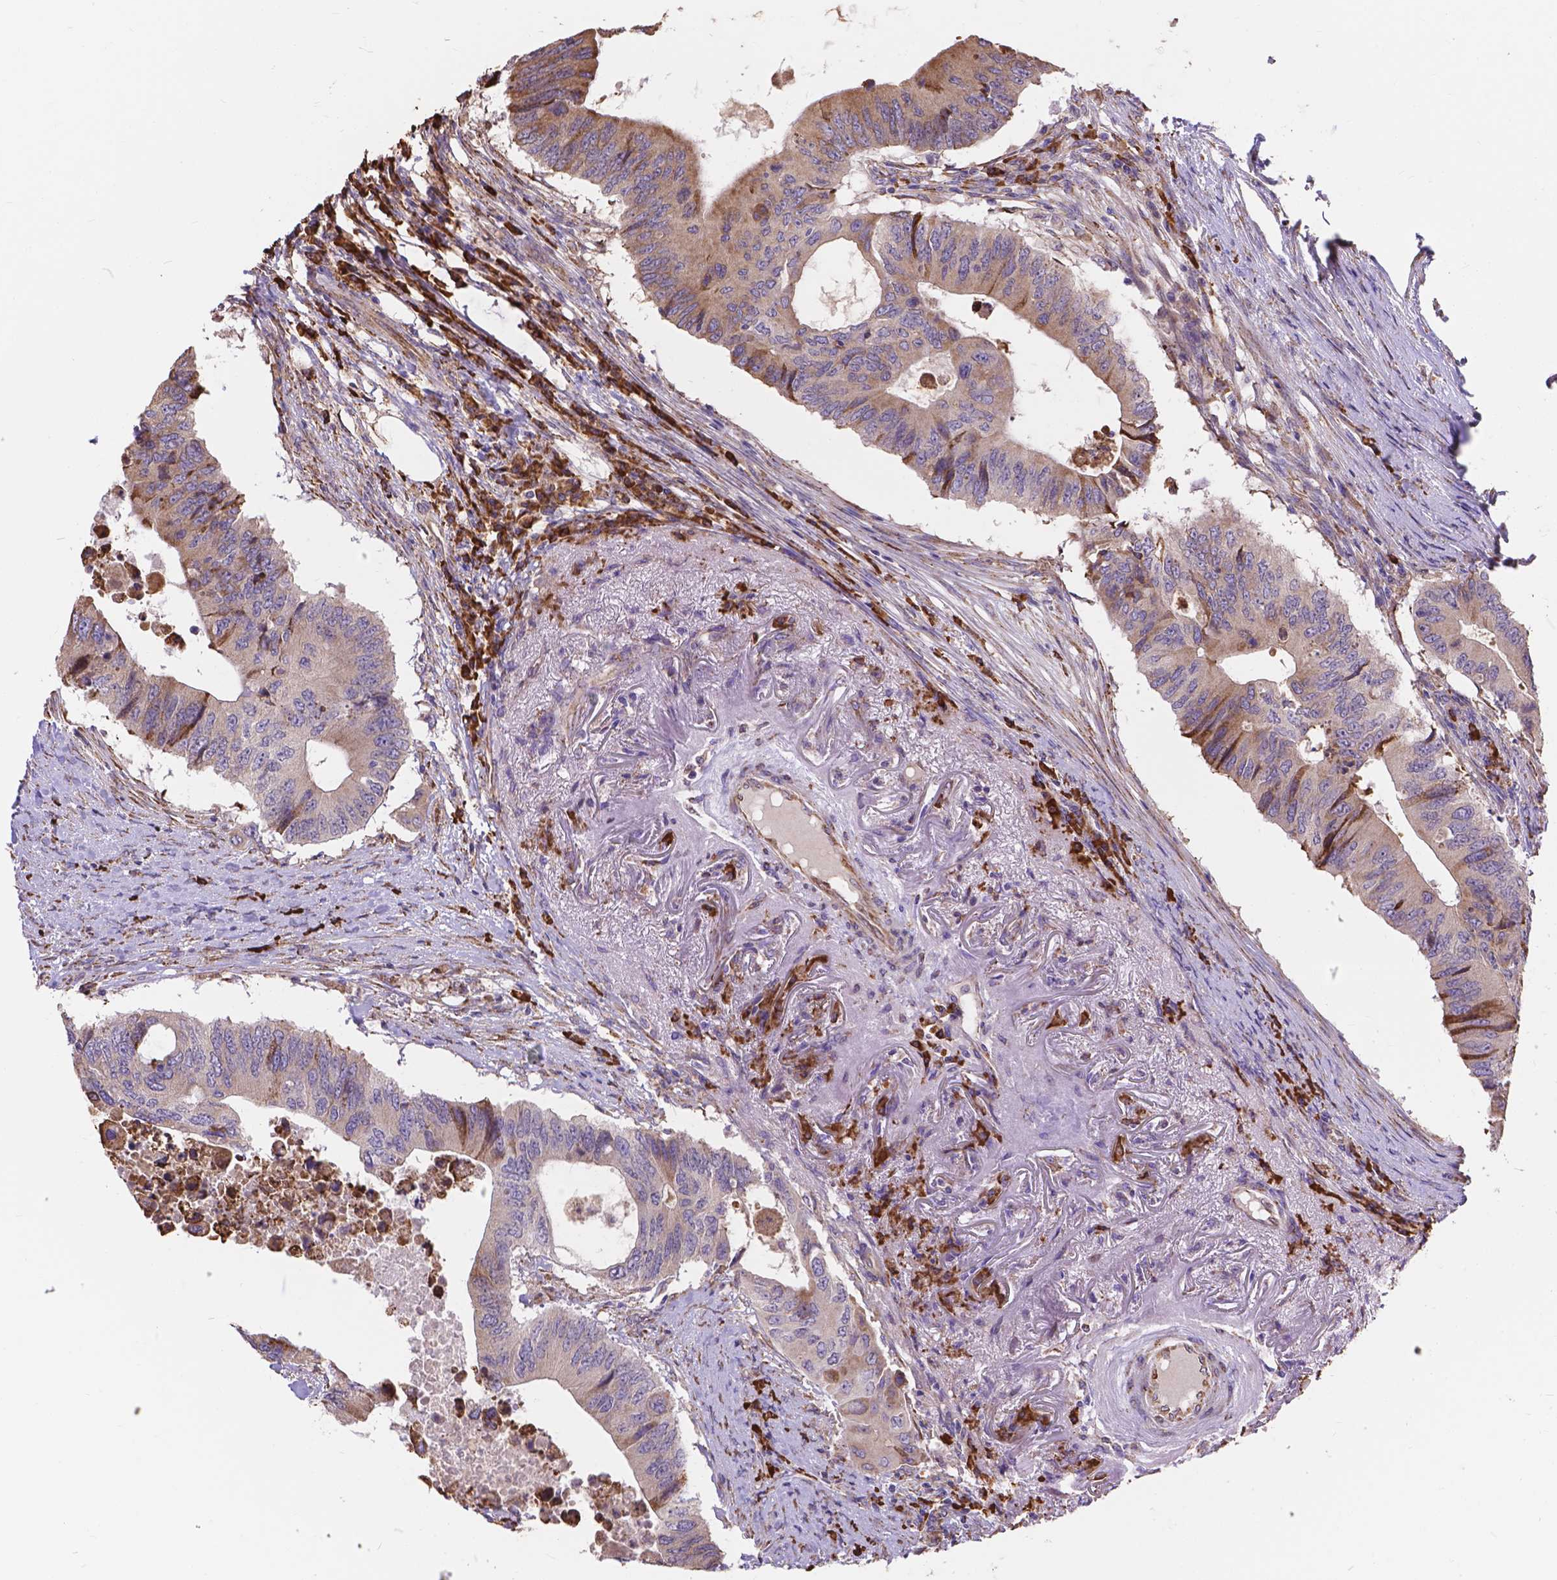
{"staining": {"intensity": "moderate", "quantity": "<25%", "location": "cytoplasmic/membranous"}, "tissue": "colorectal cancer", "cell_type": "Tumor cells", "image_type": "cancer", "snomed": [{"axis": "morphology", "description": "Adenocarcinoma, NOS"}, {"axis": "topography", "description": "Colon"}], "caption": "Immunohistochemical staining of human adenocarcinoma (colorectal) displays moderate cytoplasmic/membranous protein staining in approximately <25% of tumor cells.", "gene": "IPO11", "patient": {"sex": "male", "age": 71}}